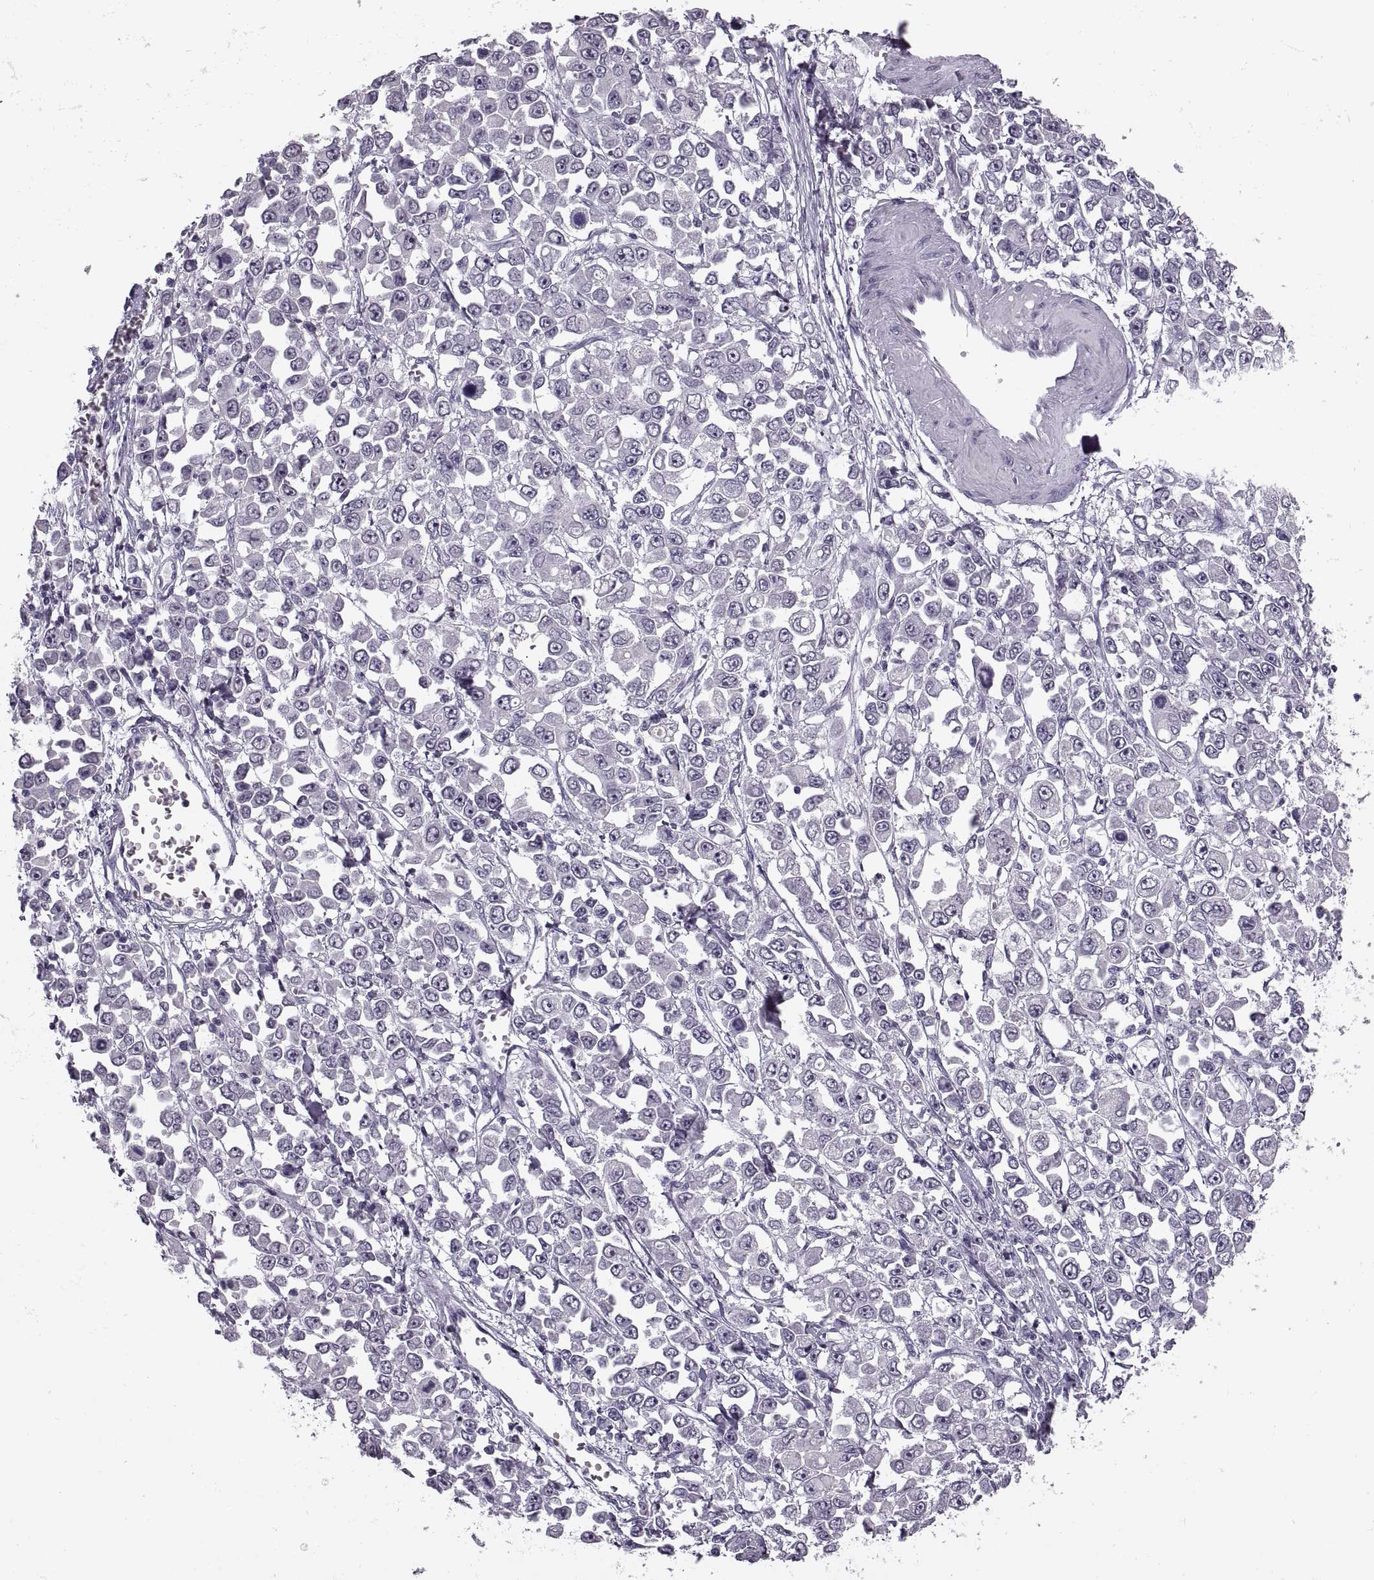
{"staining": {"intensity": "negative", "quantity": "none", "location": "none"}, "tissue": "stomach cancer", "cell_type": "Tumor cells", "image_type": "cancer", "snomed": [{"axis": "morphology", "description": "Adenocarcinoma, NOS"}, {"axis": "topography", "description": "Stomach, upper"}], "caption": "IHC photomicrograph of neoplastic tissue: adenocarcinoma (stomach) stained with DAB displays no significant protein positivity in tumor cells.", "gene": "PAGE5", "patient": {"sex": "male", "age": 70}}